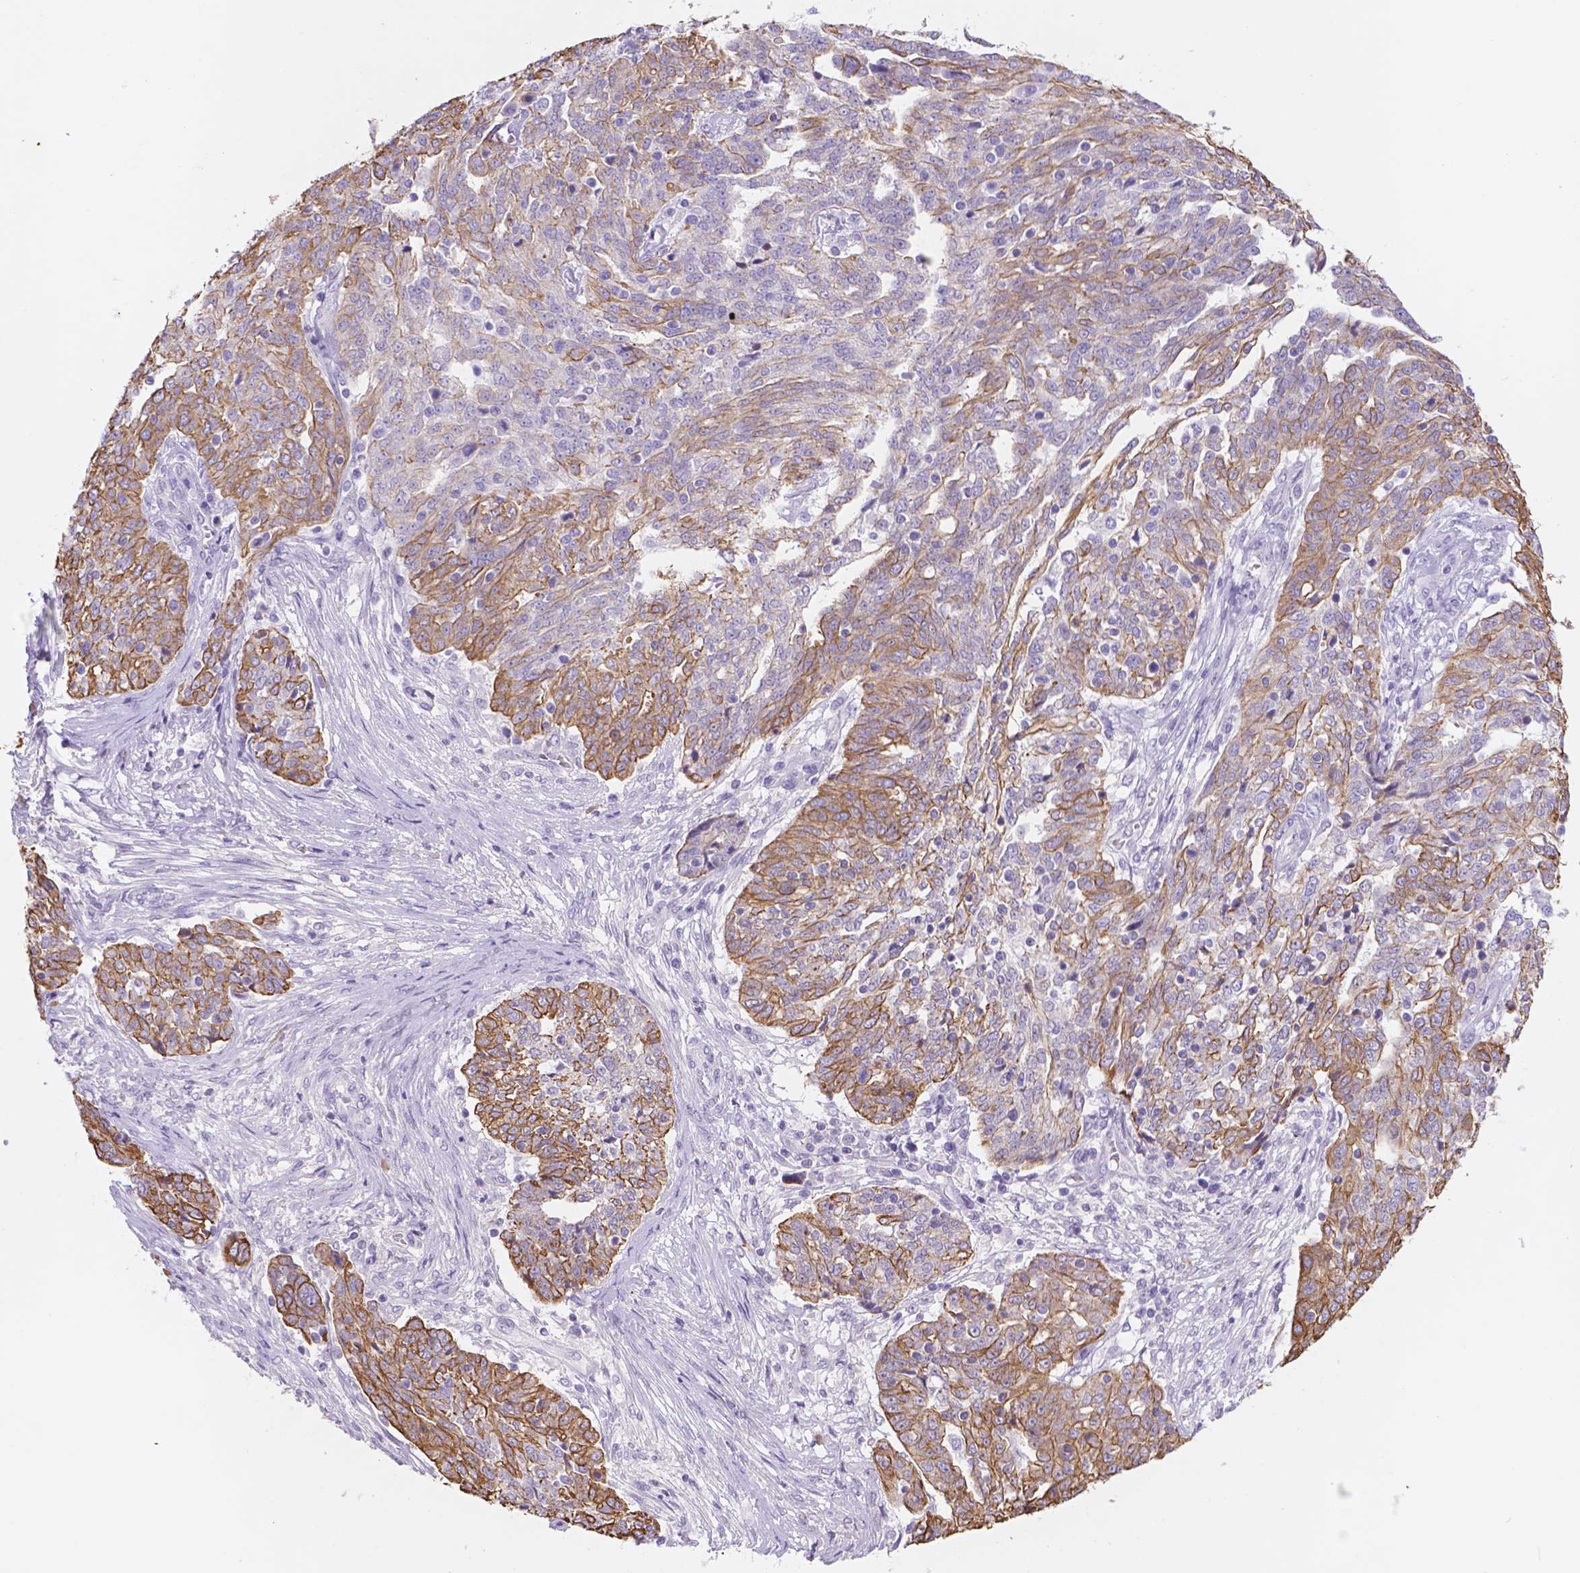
{"staining": {"intensity": "moderate", "quantity": ">75%", "location": "cytoplasmic/membranous"}, "tissue": "ovarian cancer", "cell_type": "Tumor cells", "image_type": "cancer", "snomed": [{"axis": "morphology", "description": "Cystadenocarcinoma, serous, NOS"}, {"axis": "topography", "description": "Ovary"}], "caption": "IHC micrograph of neoplastic tissue: serous cystadenocarcinoma (ovarian) stained using IHC shows medium levels of moderate protein expression localized specifically in the cytoplasmic/membranous of tumor cells, appearing as a cytoplasmic/membranous brown color.", "gene": "DMWD", "patient": {"sex": "female", "age": 67}}